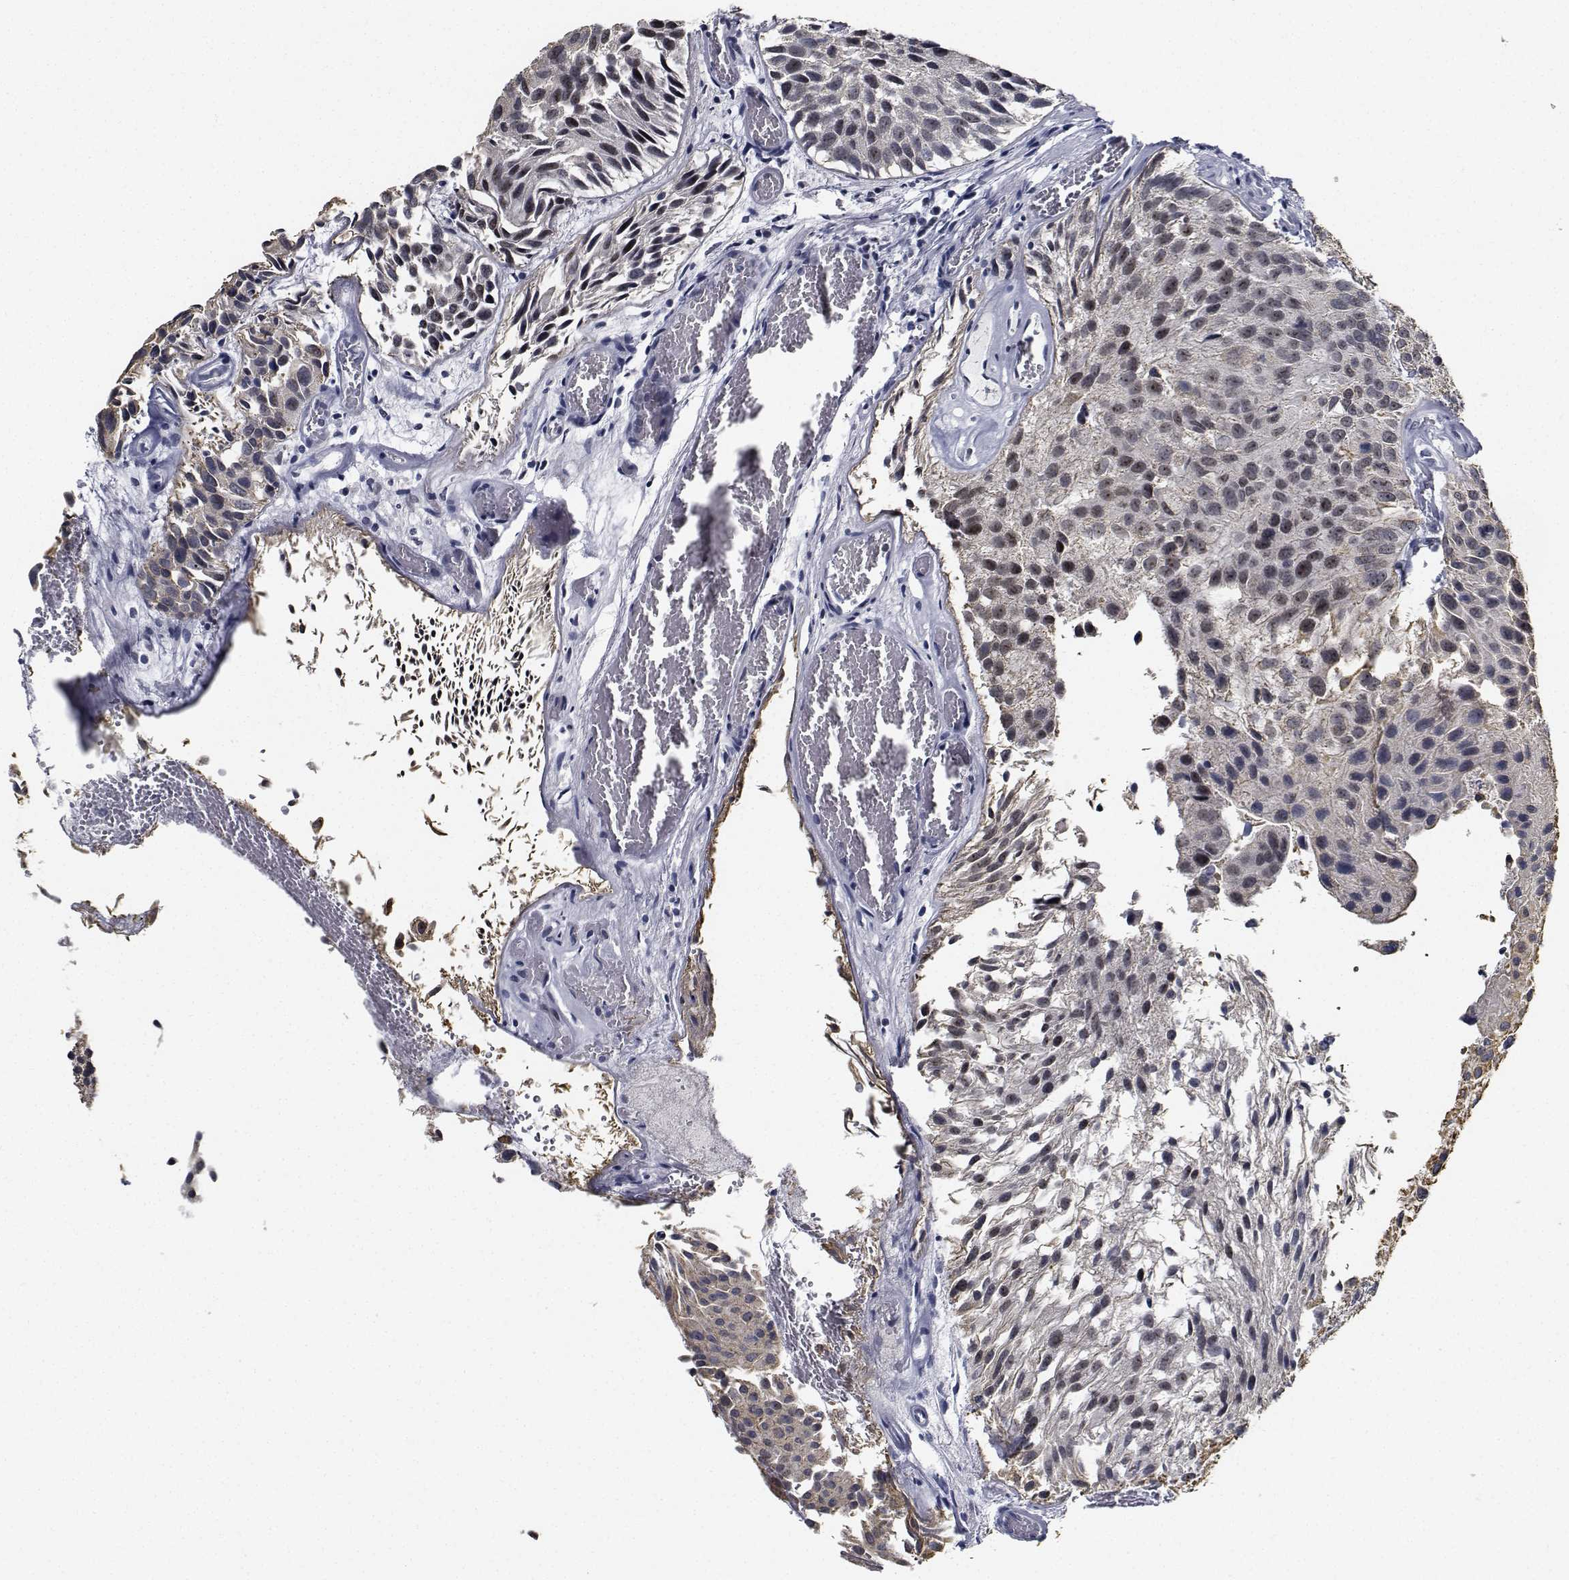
{"staining": {"intensity": "negative", "quantity": "none", "location": "none"}, "tissue": "urothelial cancer", "cell_type": "Tumor cells", "image_type": "cancer", "snomed": [{"axis": "morphology", "description": "Urothelial carcinoma, Low grade"}, {"axis": "topography", "description": "Urinary bladder"}], "caption": "Immunohistochemistry (IHC) photomicrograph of urothelial carcinoma (low-grade) stained for a protein (brown), which reveals no positivity in tumor cells.", "gene": "NVL", "patient": {"sex": "female", "age": 87}}